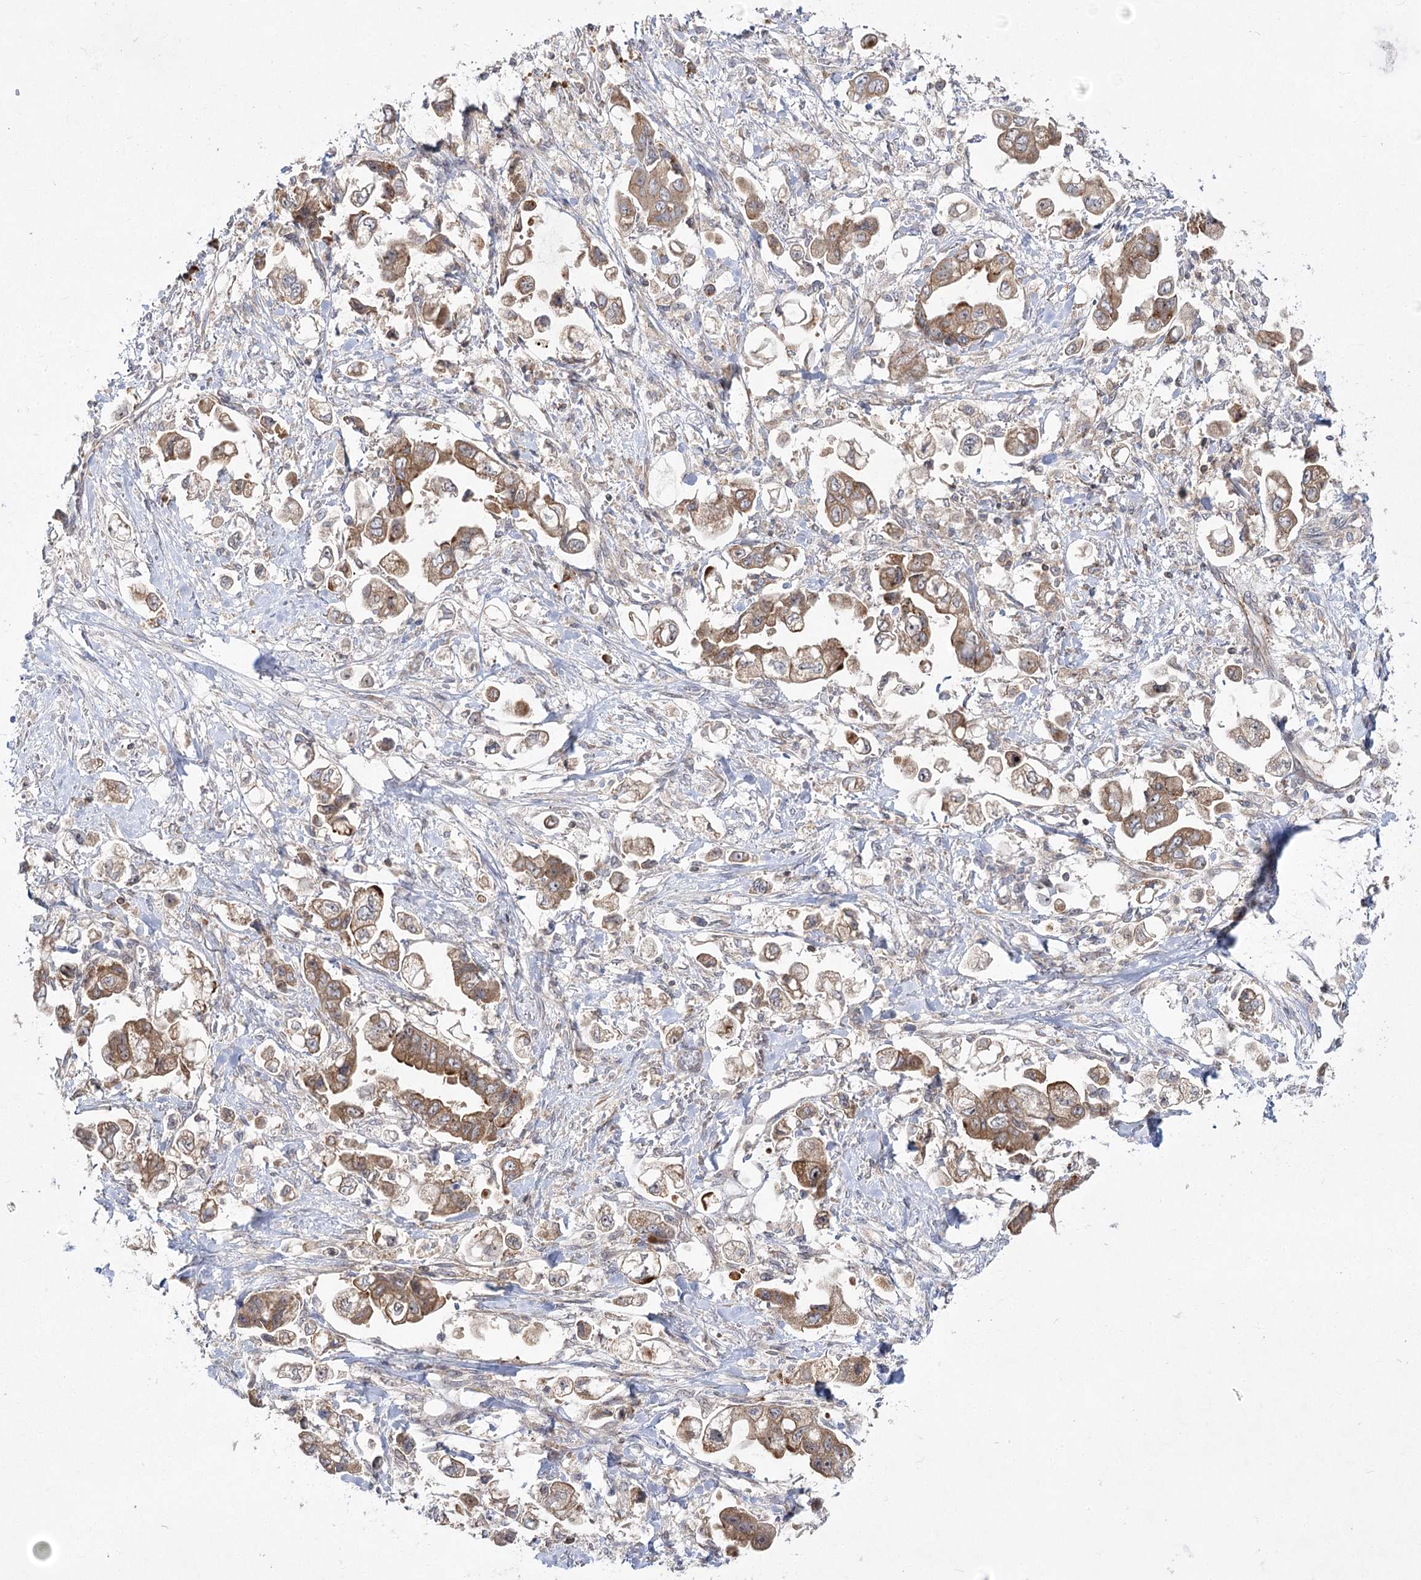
{"staining": {"intensity": "moderate", "quantity": ">75%", "location": "cytoplasmic/membranous"}, "tissue": "stomach cancer", "cell_type": "Tumor cells", "image_type": "cancer", "snomed": [{"axis": "morphology", "description": "Adenocarcinoma, NOS"}, {"axis": "topography", "description": "Stomach"}], "caption": "This photomicrograph reveals stomach cancer (adenocarcinoma) stained with immunohistochemistry to label a protein in brown. The cytoplasmic/membranous of tumor cells show moderate positivity for the protein. Nuclei are counter-stained blue.", "gene": "SYTL1", "patient": {"sex": "male", "age": 62}}